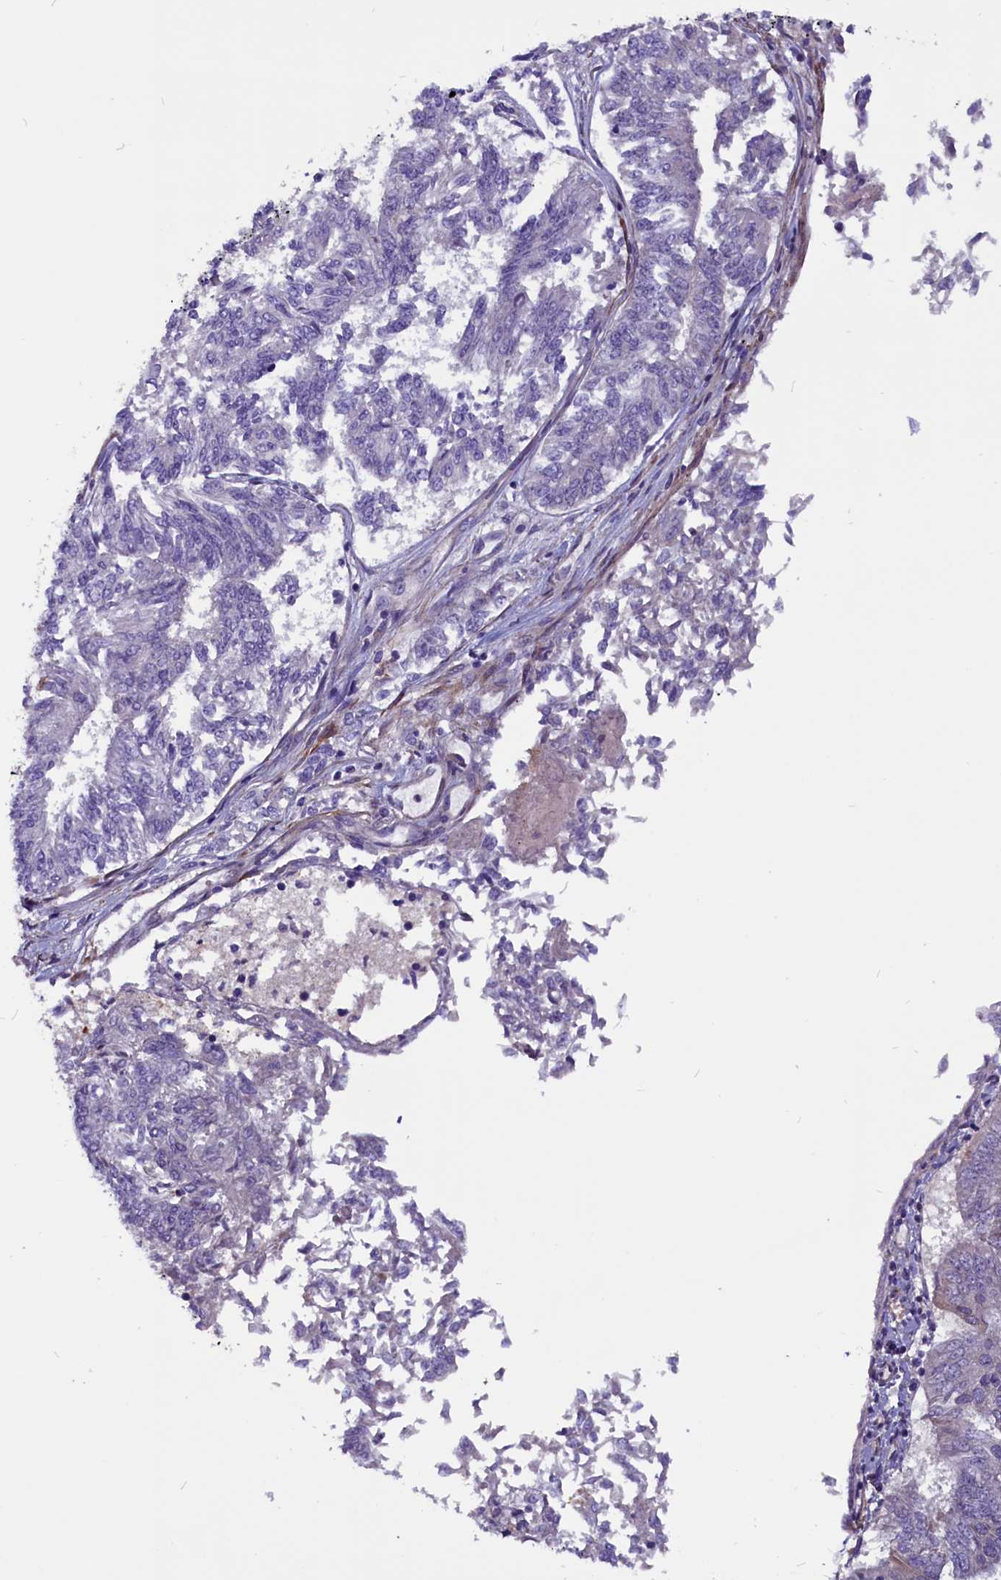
{"staining": {"intensity": "negative", "quantity": "none", "location": "none"}, "tissue": "endometrial cancer", "cell_type": "Tumor cells", "image_type": "cancer", "snomed": [{"axis": "morphology", "description": "Adenocarcinoma, NOS"}, {"axis": "topography", "description": "Endometrium"}], "caption": "An IHC micrograph of endometrial cancer (adenocarcinoma) is shown. There is no staining in tumor cells of endometrial cancer (adenocarcinoma).", "gene": "ZNF749", "patient": {"sex": "female", "age": 58}}